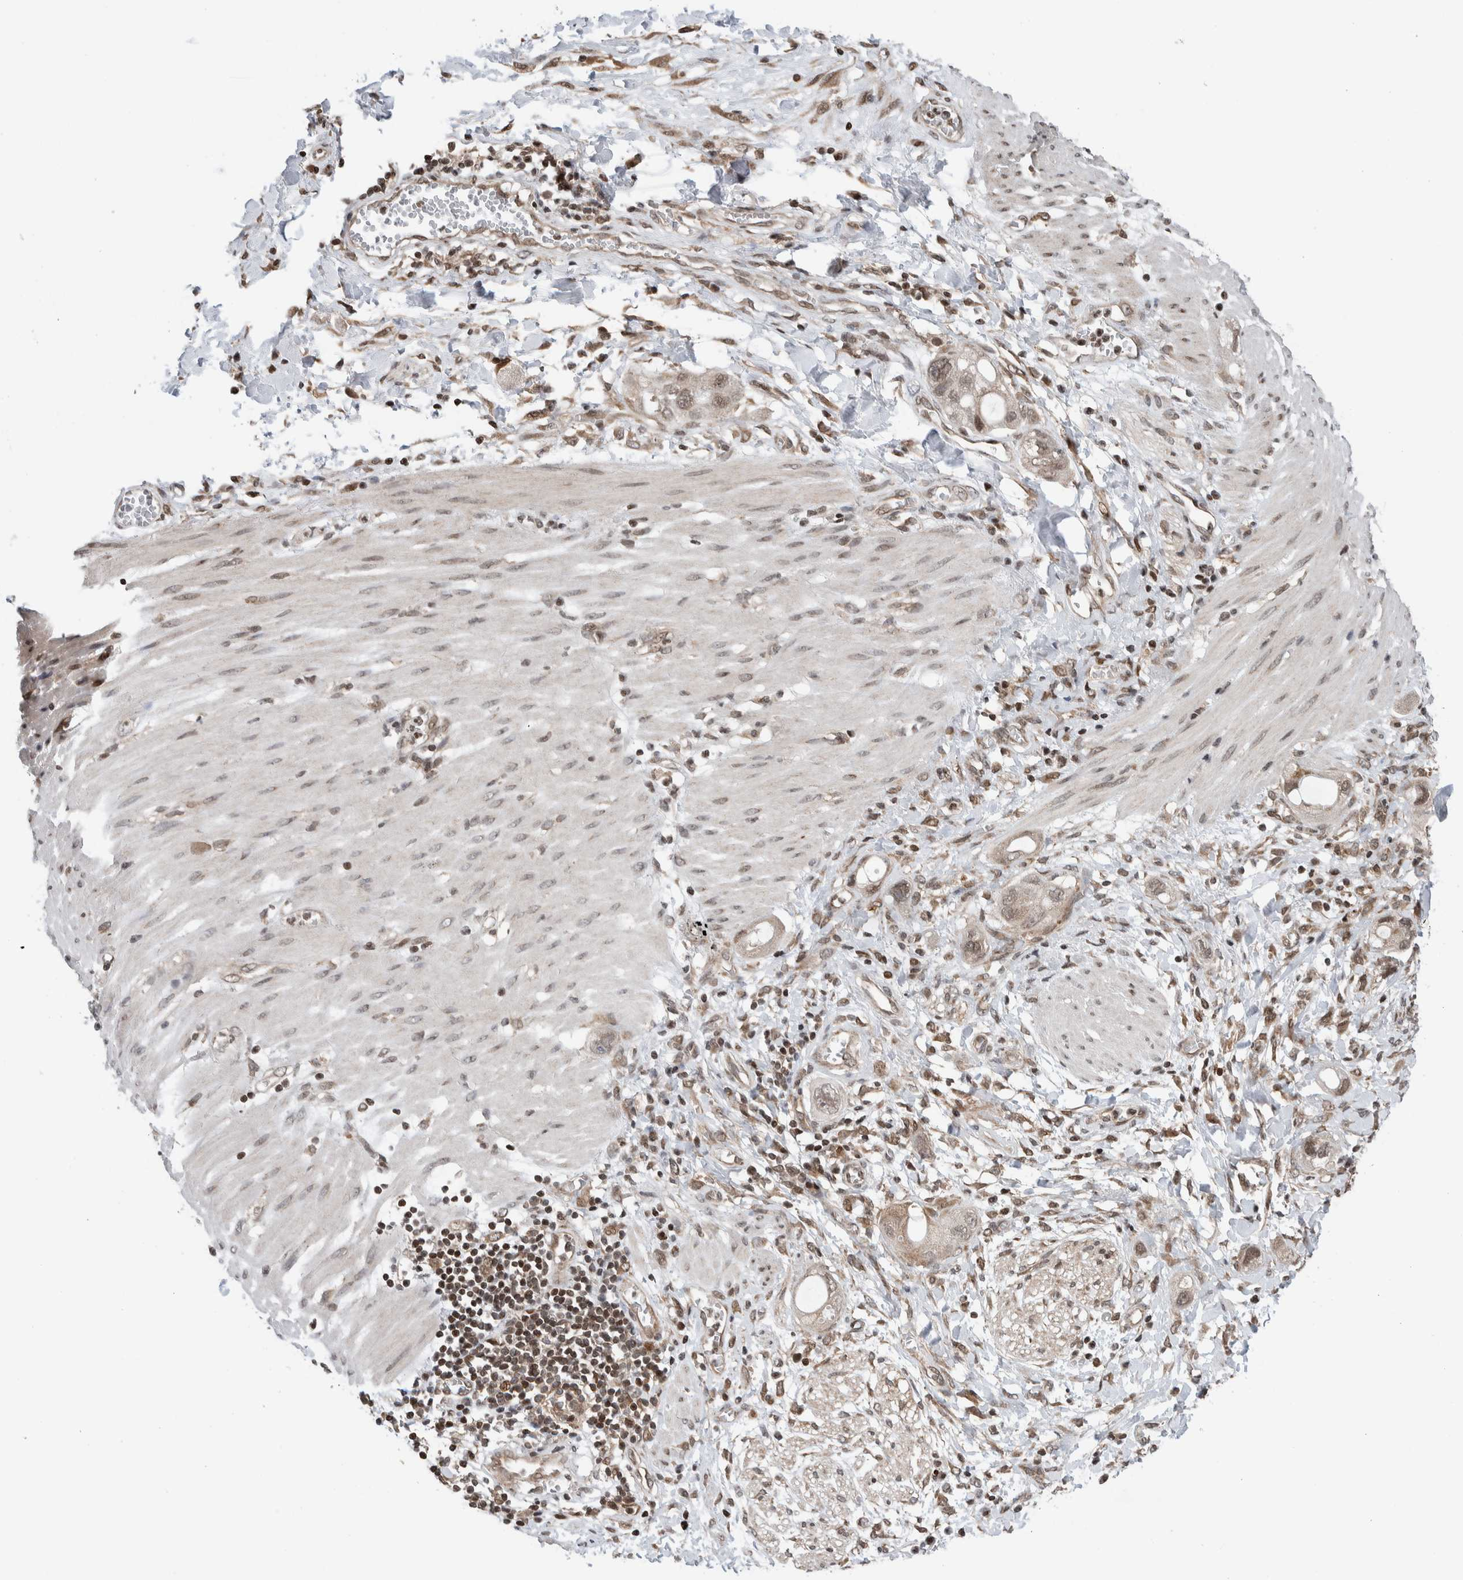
{"staining": {"intensity": "weak", "quantity": ">75%", "location": "nuclear"}, "tissue": "stomach cancer", "cell_type": "Tumor cells", "image_type": "cancer", "snomed": [{"axis": "morphology", "description": "Adenocarcinoma, NOS"}, {"axis": "topography", "description": "Stomach"}, {"axis": "topography", "description": "Stomach, lower"}], "caption": "Stomach cancer (adenocarcinoma) stained for a protein exhibits weak nuclear positivity in tumor cells.", "gene": "NPLOC4", "patient": {"sex": "female", "age": 48}}